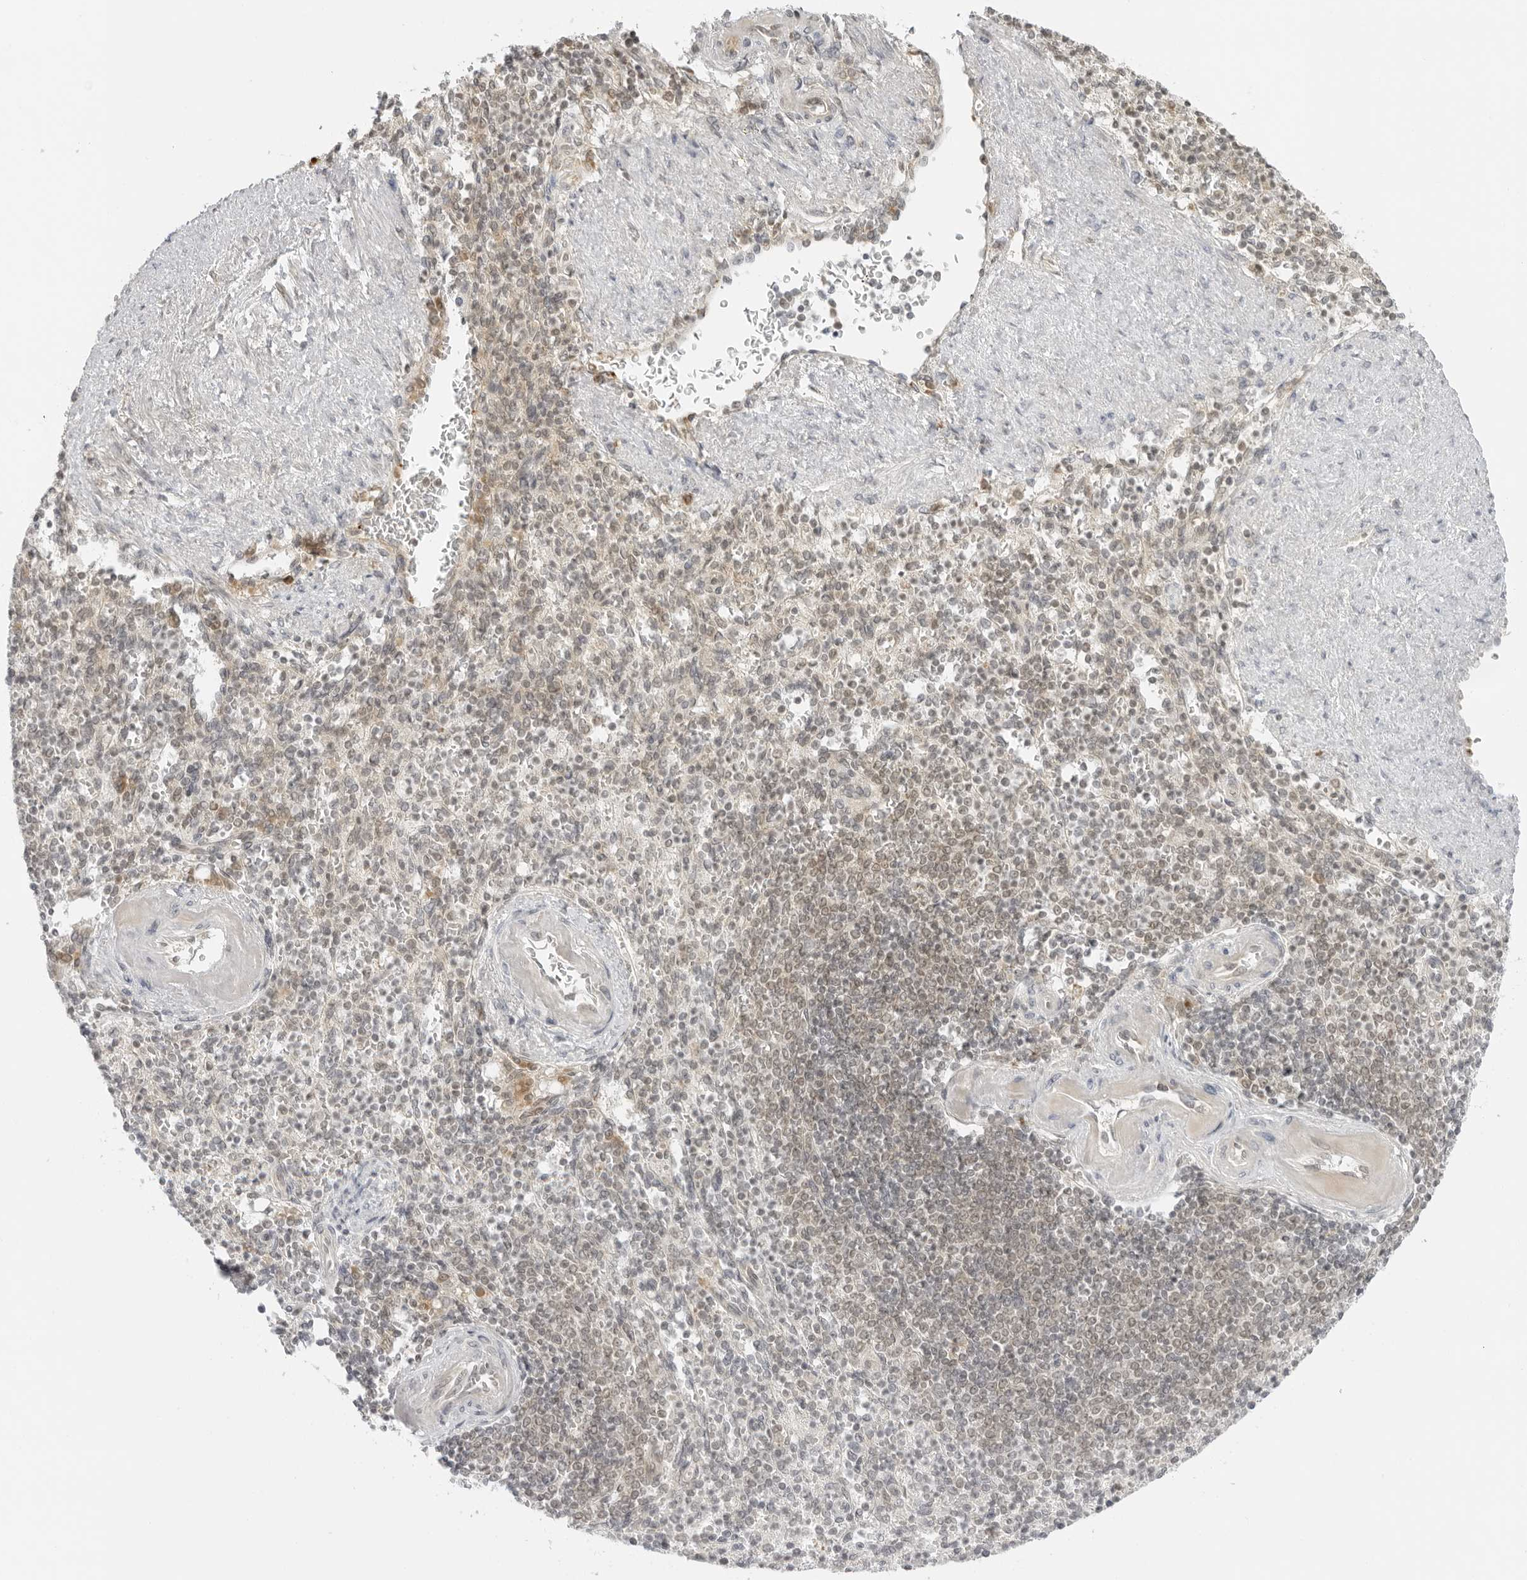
{"staining": {"intensity": "weak", "quantity": "25%-75%", "location": "nuclear"}, "tissue": "spleen", "cell_type": "Cells in red pulp", "image_type": "normal", "snomed": [{"axis": "morphology", "description": "Normal tissue, NOS"}, {"axis": "topography", "description": "Spleen"}], "caption": "An IHC micrograph of unremarkable tissue is shown. Protein staining in brown shows weak nuclear positivity in spleen within cells in red pulp. (DAB = brown stain, brightfield microscopy at high magnification).", "gene": "PRRC2C", "patient": {"sex": "female", "age": 74}}